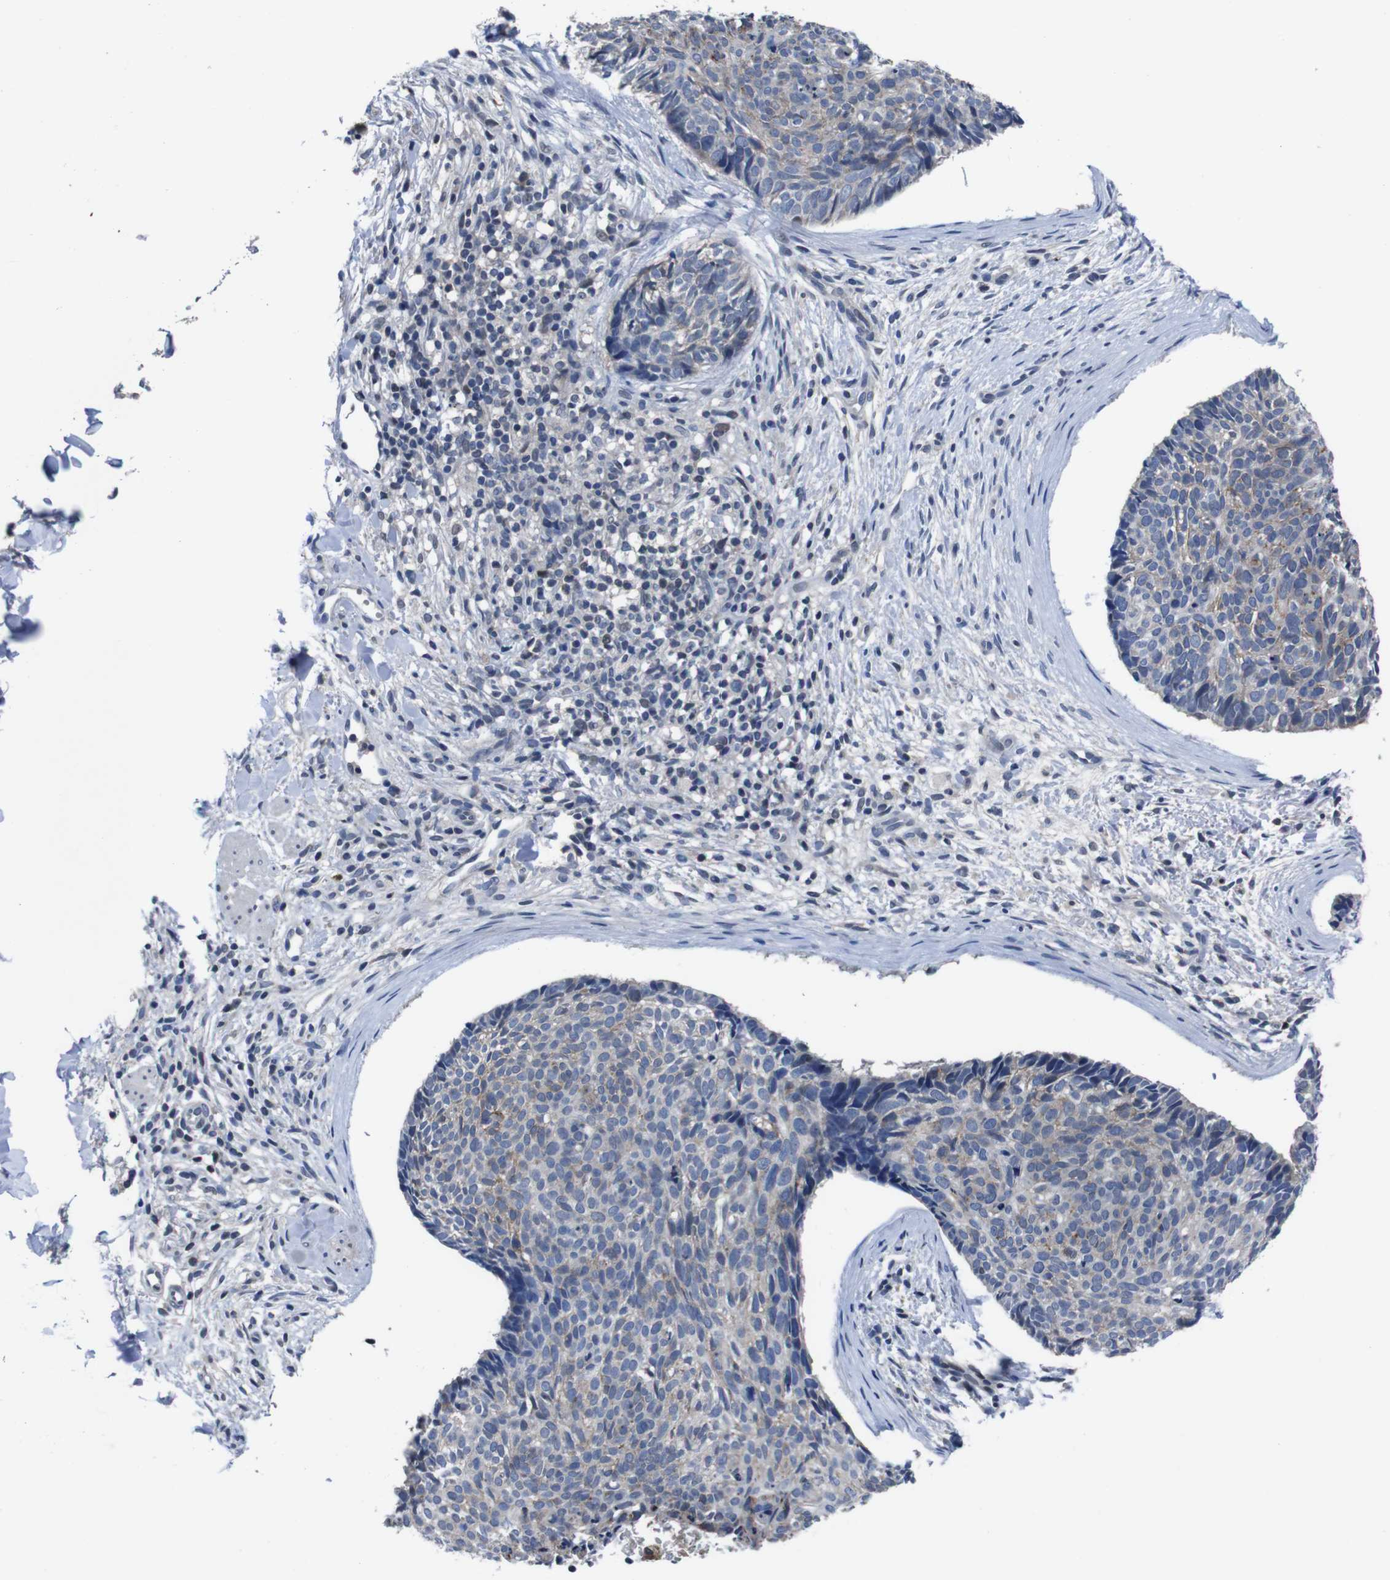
{"staining": {"intensity": "moderate", "quantity": "25%-75%", "location": "cytoplasmic/membranous"}, "tissue": "skin cancer", "cell_type": "Tumor cells", "image_type": "cancer", "snomed": [{"axis": "morphology", "description": "Normal tissue, NOS"}, {"axis": "morphology", "description": "Basal cell carcinoma"}, {"axis": "topography", "description": "Skin"}], "caption": "Protein analysis of basal cell carcinoma (skin) tissue shows moderate cytoplasmic/membranous expression in approximately 25%-75% of tumor cells. (DAB (3,3'-diaminobenzidine) IHC, brown staining for protein, blue staining for nuclei).", "gene": "SEMA4B", "patient": {"sex": "female", "age": 56}}